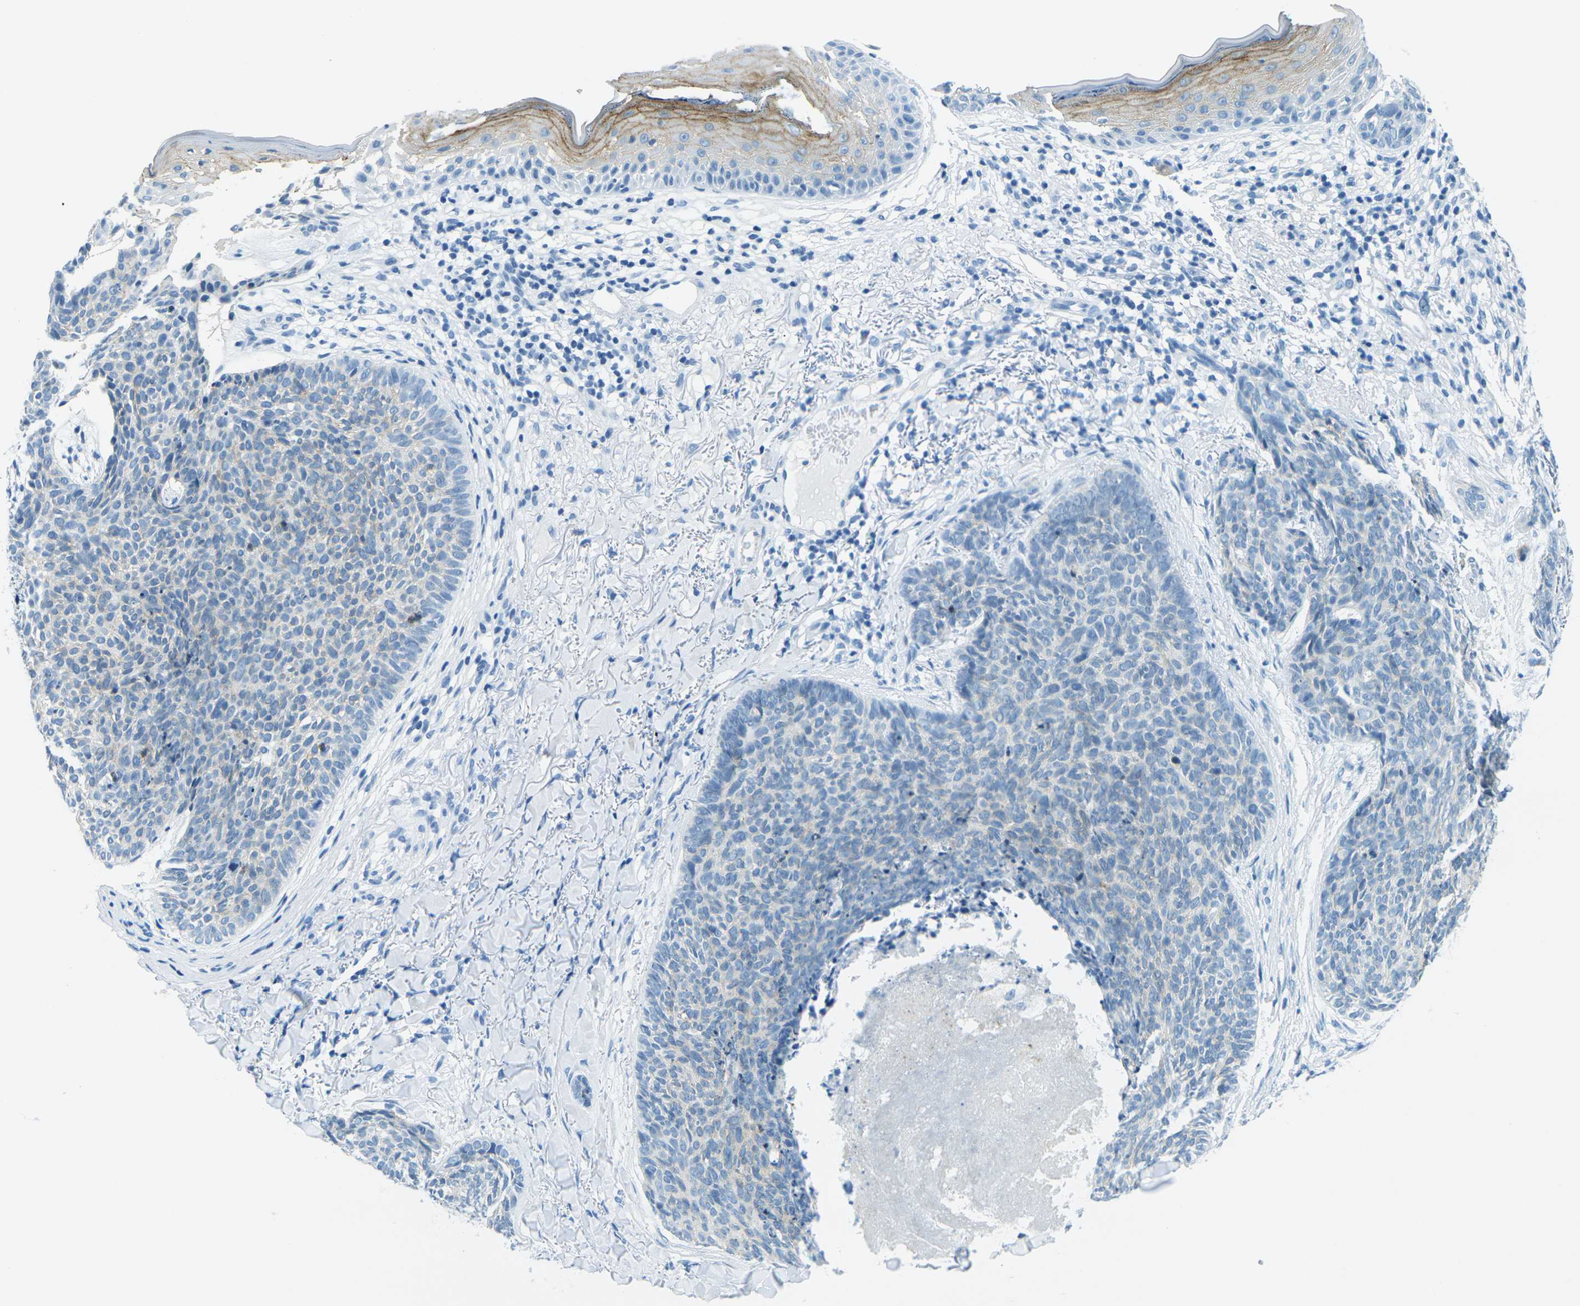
{"staining": {"intensity": "negative", "quantity": "none", "location": "none"}, "tissue": "skin cancer", "cell_type": "Tumor cells", "image_type": "cancer", "snomed": [{"axis": "morphology", "description": "Basal cell carcinoma"}, {"axis": "topography", "description": "Skin"}], "caption": "Histopathology image shows no protein expression in tumor cells of skin cancer tissue.", "gene": "OCLN", "patient": {"sex": "female", "age": 70}}